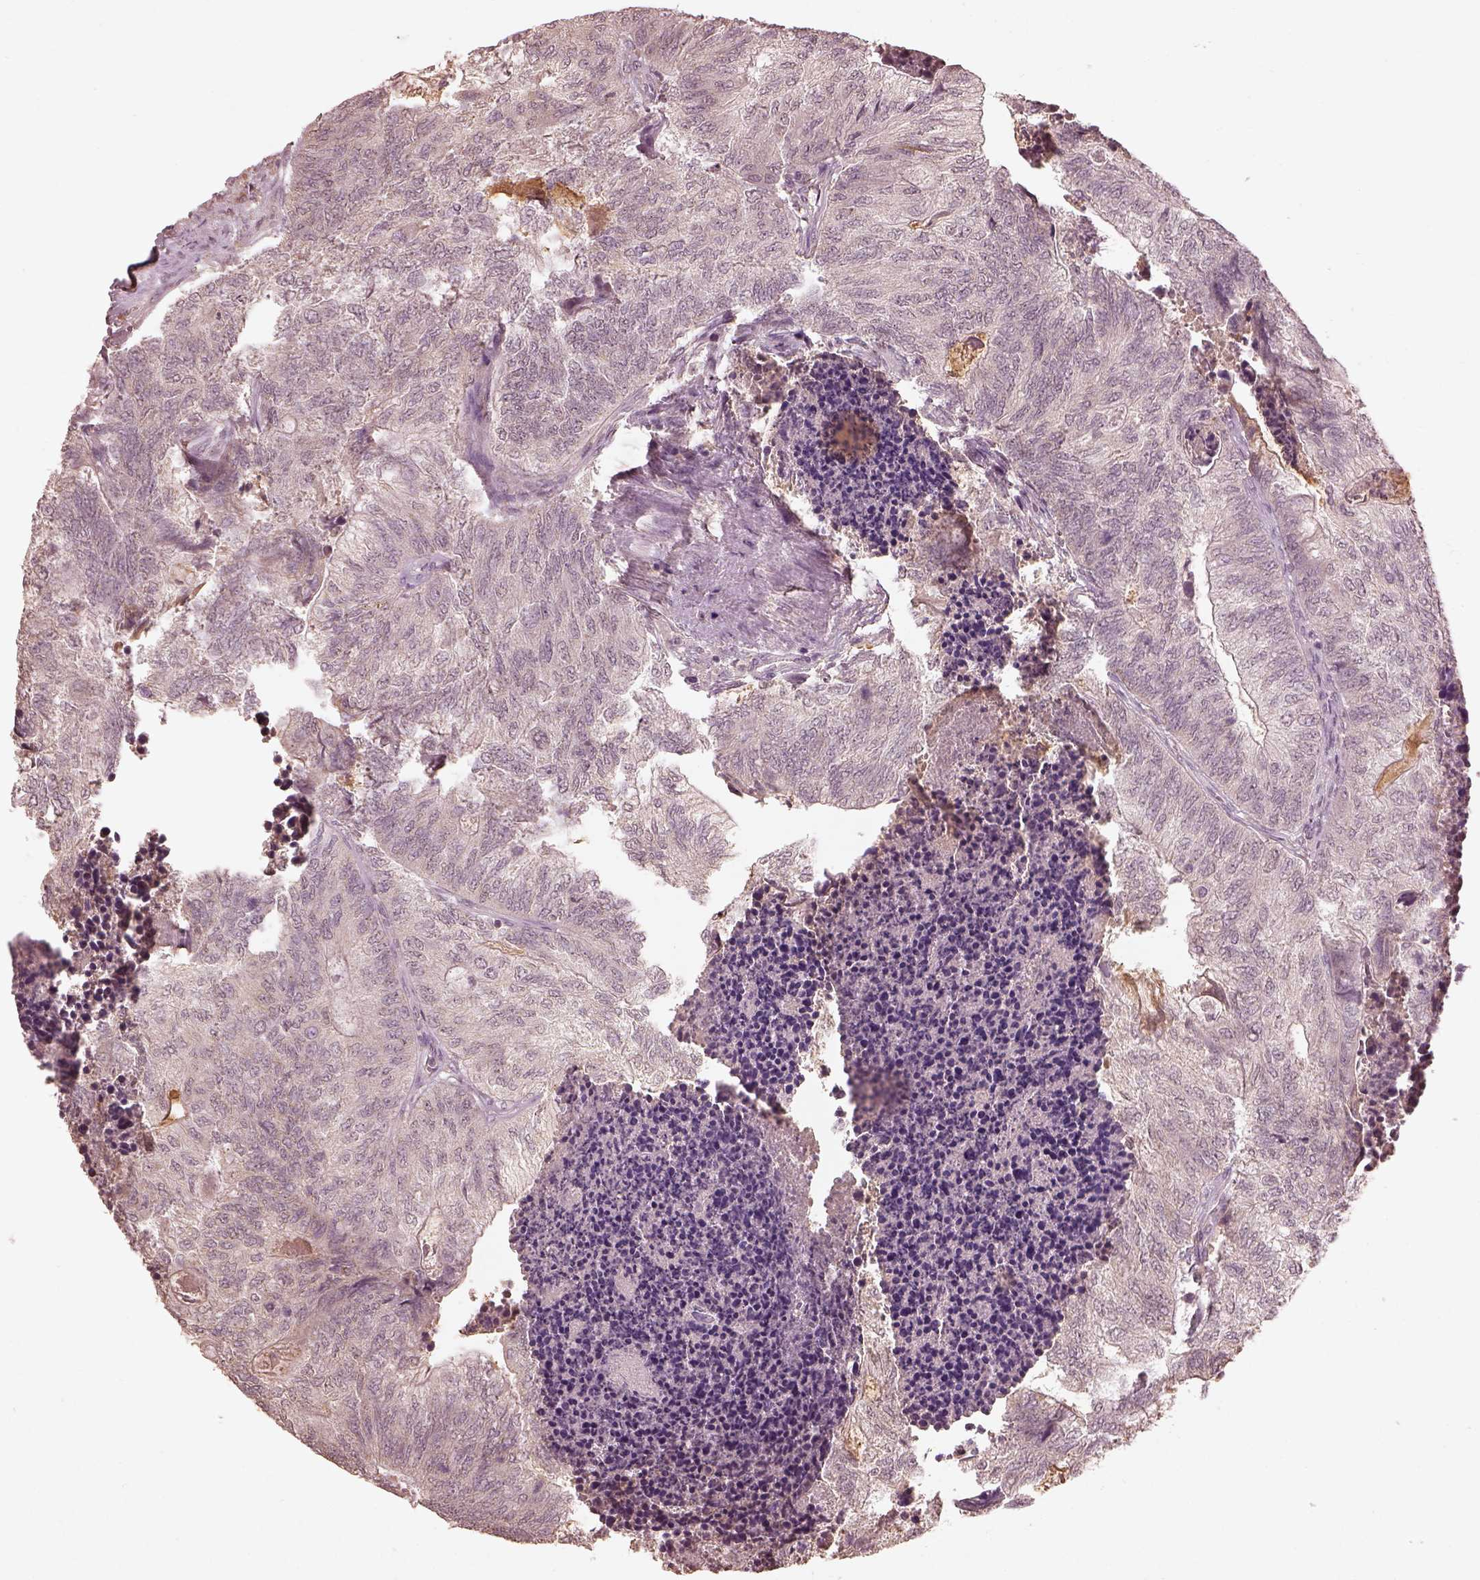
{"staining": {"intensity": "negative", "quantity": "none", "location": "none"}, "tissue": "colorectal cancer", "cell_type": "Tumor cells", "image_type": "cancer", "snomed": [{"axis": "morphology", "description": "Adenocarcinoma, NOS"}, {"axis": "topography", "description": "Colon"}], "caption": "A high-resolution photomicrograph shows IHC staining of colorectal cancer (adenocarcinoma), which demonstrates no significant positivity in tumor cells.", "gene": "CALR3", "patient": {"sex": "female", "age": 67}}